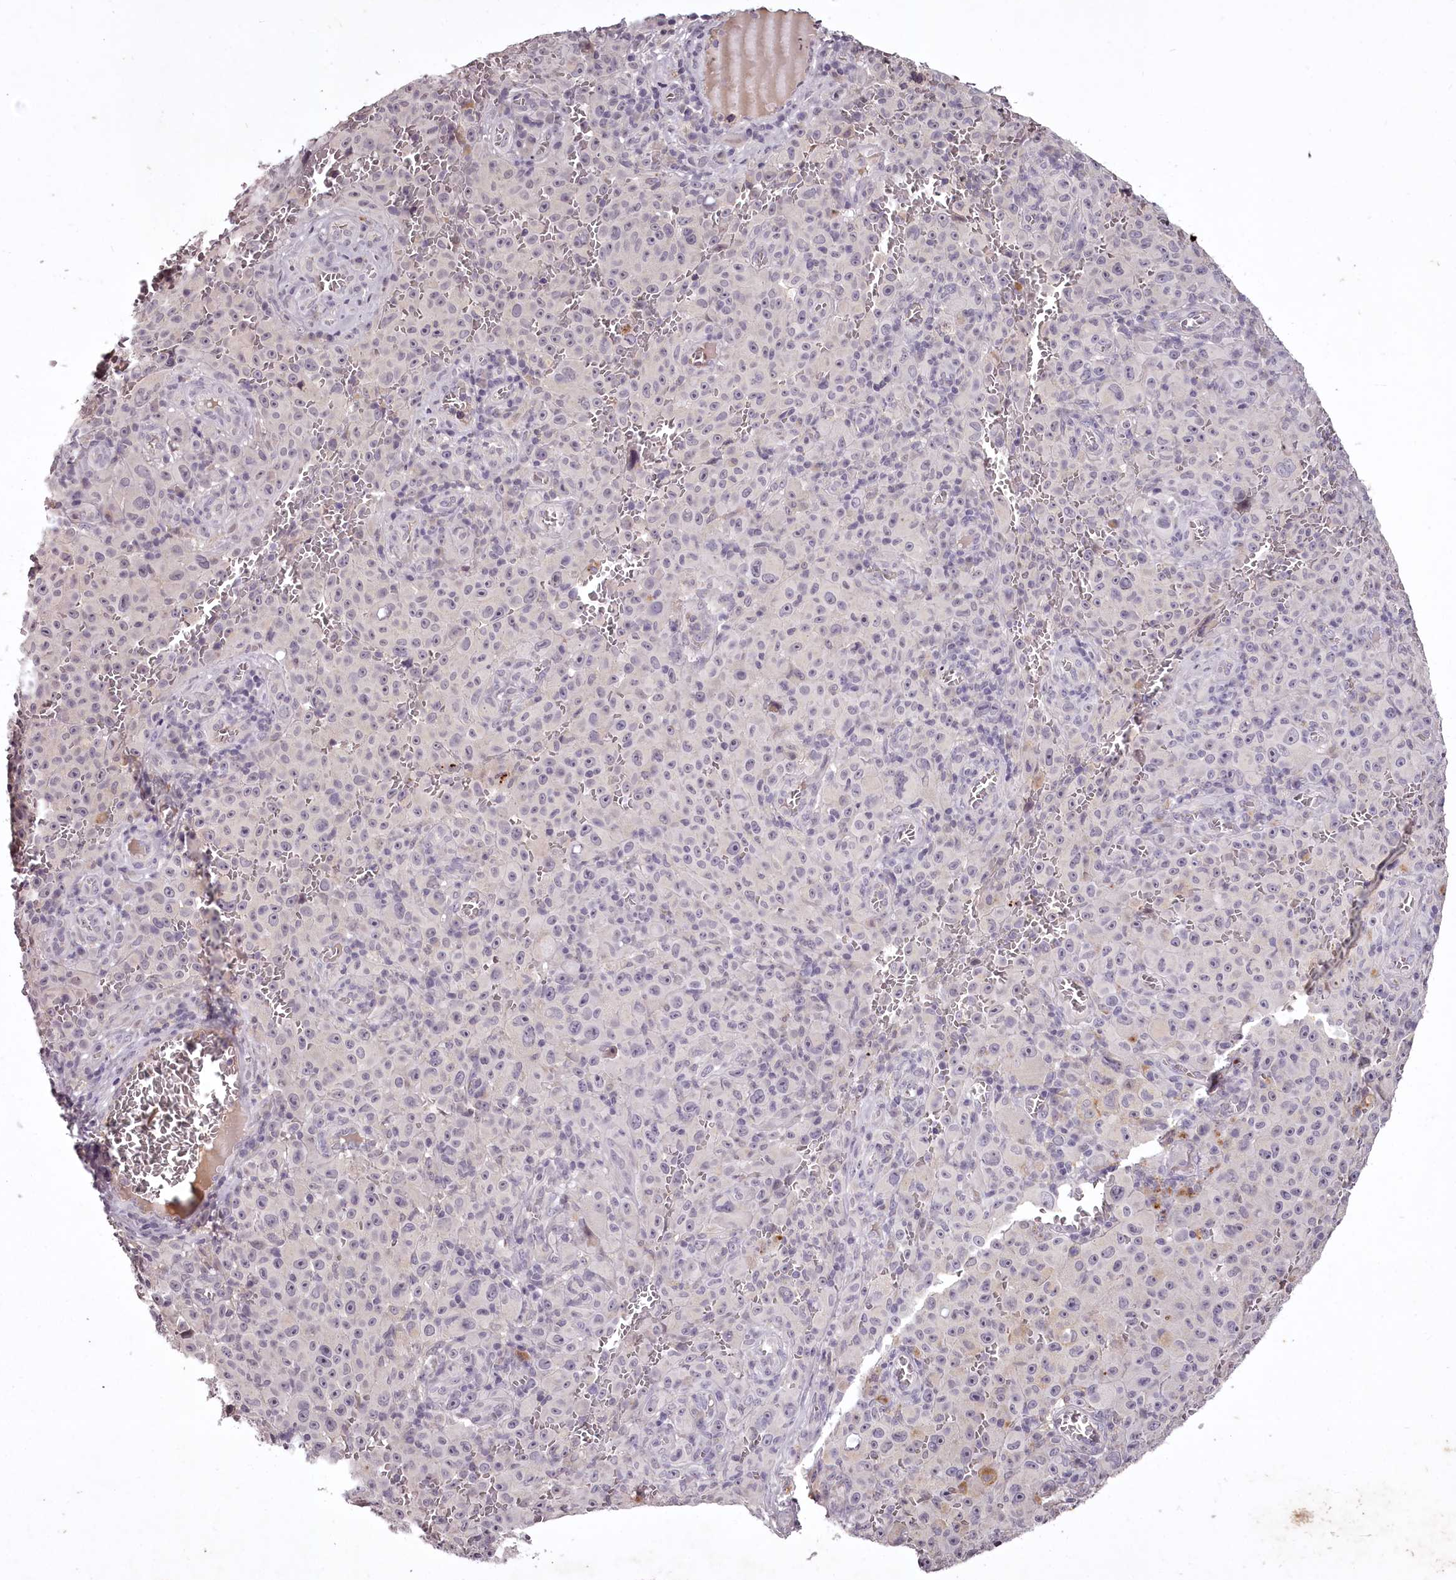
{"staining": {"intensity": "negative", "quantity": "none", "location": "none"}, "tissue": "melanoma", "cell_type": "Tumor cells", "image_type": "cancer", "snomed": [{"axis": "morphology", "description": "Malignant melanoma, NOS"}, {"axis": "topography", "description": "Skin"}], "caption": "The immunohistochemistry micrograph has no significant staining in tumor cells of malignant melanoma tissue.", "gene": "RBMXL2", "patient": {"sex": "female", "age": 82}}